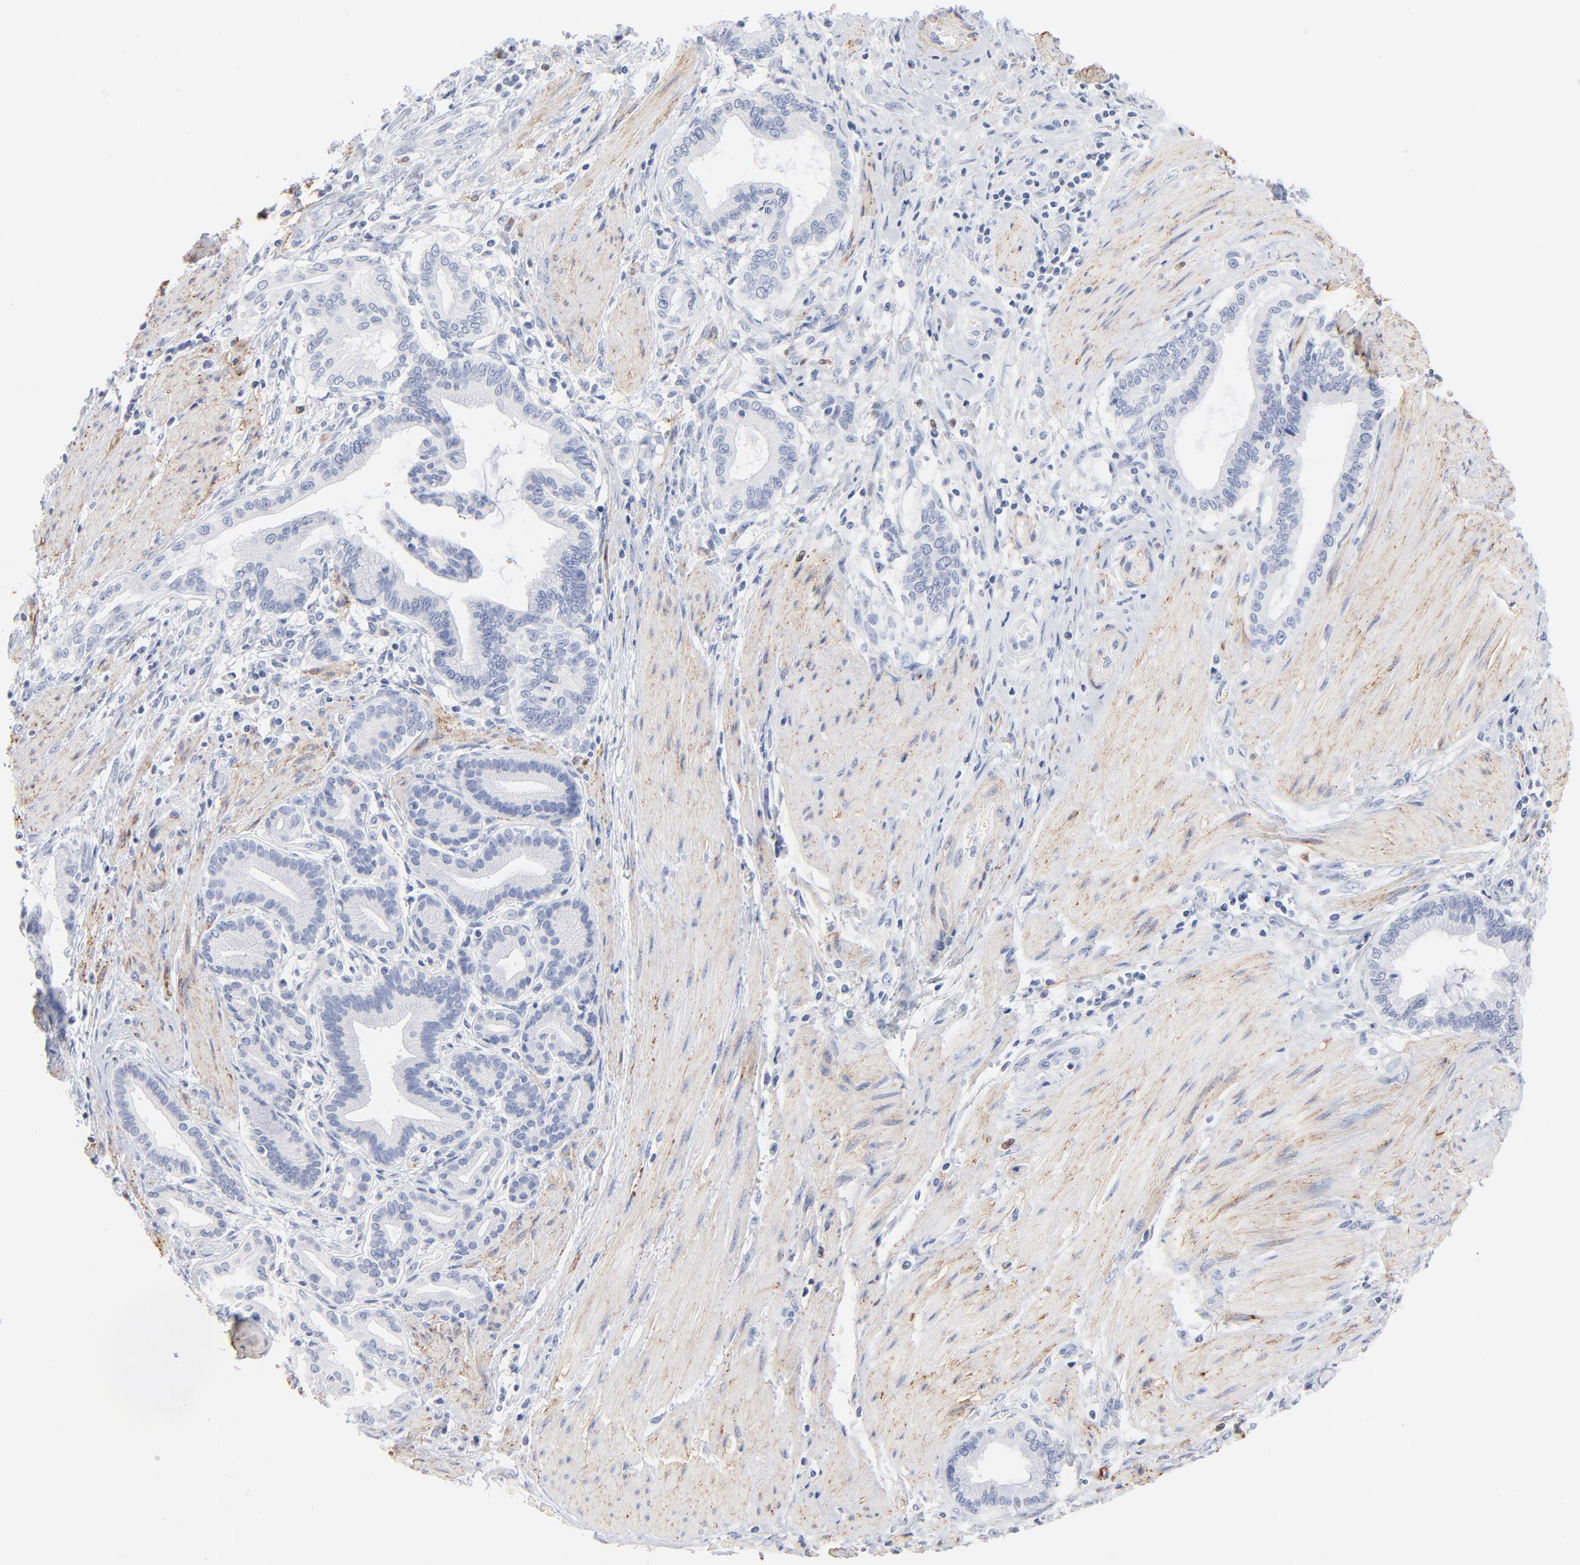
{"staining": {"intensity": "negative", "quantity": "none", "location": "none"}, "tissue": "pancreatic cancer", "cell_type": "Tumor cells", "image_type": "cancer", "snomed": [{"axis": "morphology", "description": "Adenocarcinoma, NOS"}, {"axis": "topography", "description": "Pancreas"}], "caption": "High magnification brightfield microscopy of adenocarcinoma (pancreatic) stained with DAB (3,3'-diaminobenzidine) (brown) and counterstained with hematoxylin (blue): tumor cells show no significant staining.", "gene": "AGTR1", "patient": {"sex": "female", "age": 64}}